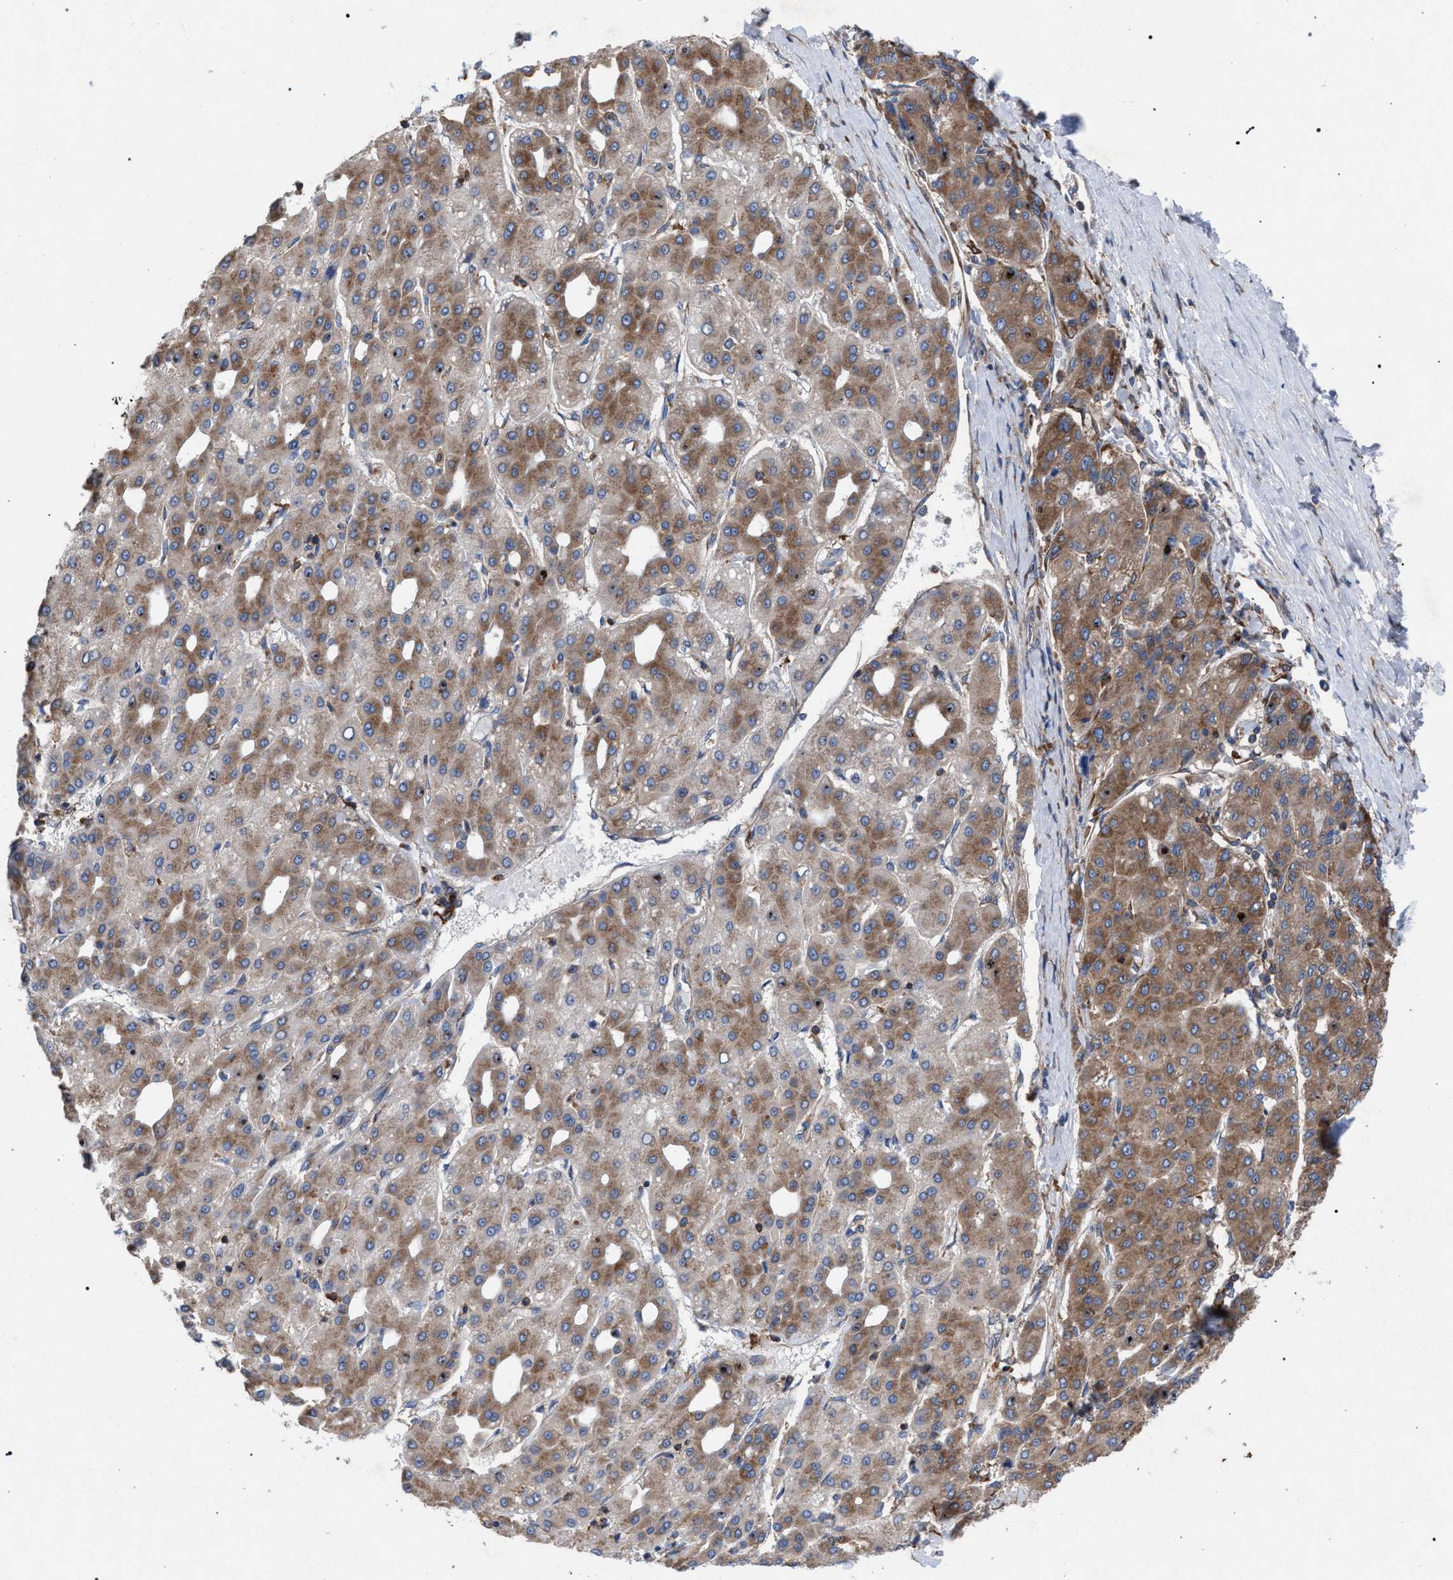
{"staining": {"intensity": "moderate", "quantity": ">75%", "location": "cytoplasmic/membranous"}, "tissue": "liver cancer", "cell_type": "Tumor cells", "image_type": "cancer", "snomed": [{"axis": "morphology", "description": "Carcinoma, Hepatocellular, NOS"}, {"axis": "topography", "description": "Liver"}], "caption": "Immunohistochemistry (IHC) image of neoplastic tissue: hepatocellular carcinoma (liver) stained using immunohistochemistry (IHC) exhibits medium levels of moderate protein expression localized specifically in the cytoplasmic/membranous of tumor cells, appearing as a cytoplasmic/membranous brown color.", "gene": "CDR2L", "patient": {"sex": "male", "age": 65}}